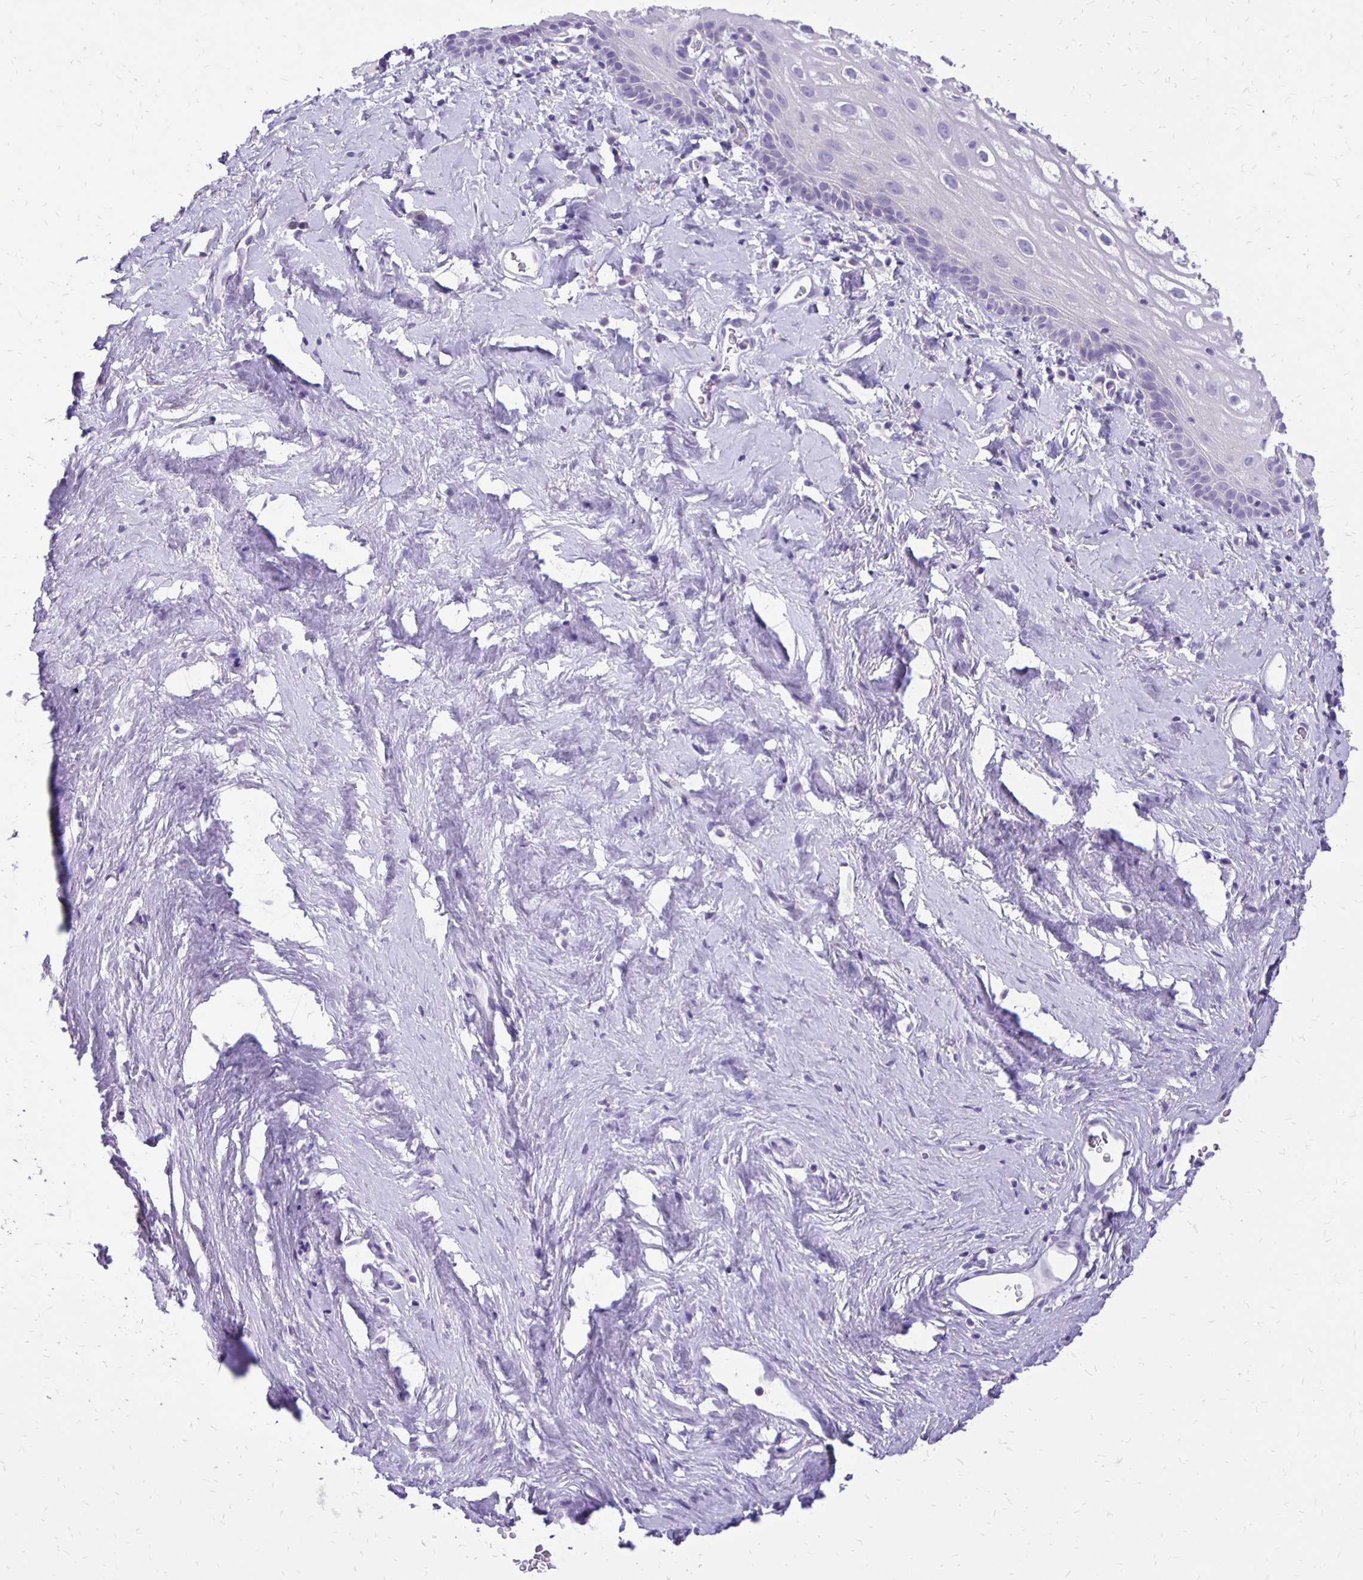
{"staining": {"intensity": "negative", "quantity": "none", "location": "none"}, "tissue": "vagina", "cell_type": "Squamous epithelial cells", "image_type": "normal", "snomed": [{"axis": "morphology", "description": "Normal tissue, NOS"}, {"axis": "morphology", "description": "Adenocarcinoma, NOS"}, {"axis": "topography", "description": "Rectum"}, {"axis": "topography", "description": "Vagina"}, {"axis": "topography", "description": "Peripheral nerve tissue"}], "caption": "This micrograph is of unremarkable vagina stained with immunohistochemistry (IHC) to label a protein in brown with the nuclei are counter-stained blue. There is no expression in squamous epithelial cells. (Stains: DAB (3,3'-diaminobenzidine) immunohistochemistry (IHC) with hematoxylin counter stain, Microscopy: brightfield microscopy at high magnification).", "gene": "ANKRD45", "patient": {"sex": "female", "age": 71}}